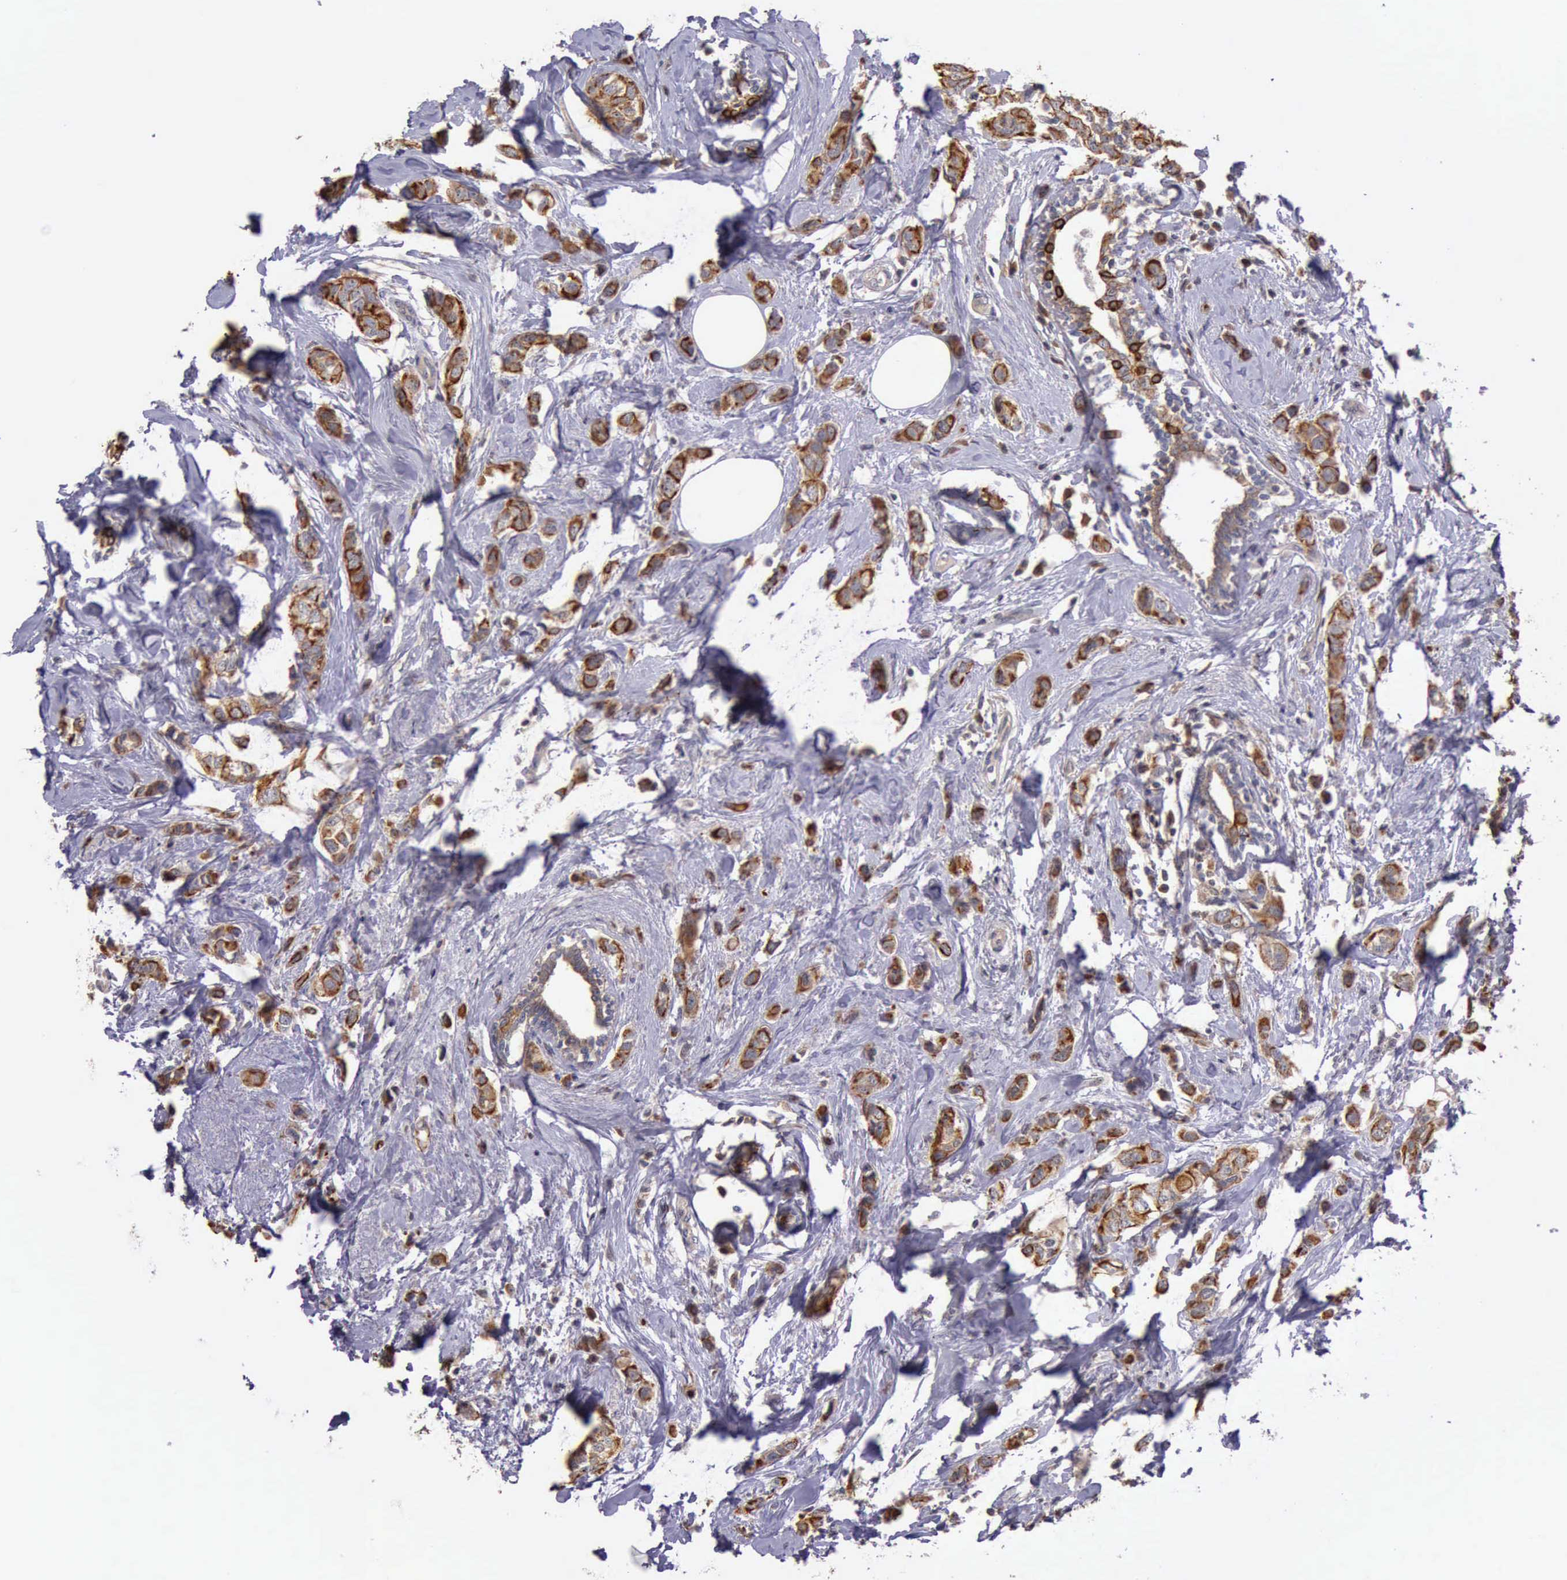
{"staining": {"intensity": "moderate", "quantity": ">75%", "location": "cytoplasmic/membranous"}, "tissue": "breast cancer", "cell_type": "Tumor cells", "image_type": "cancer", "snomed": [{"axis": "morphology", "description": "Normal tissue, NOS"}, {"axis": "morphology", "description": "Duct carcinoma"}, {"axis": "topography", "description": "Breast"}], "caption": "Tumor cells reveal medium levels of moderate cytoplasmic/membranous positivity in approximately >75% of cells in breast cancer (intraductal carcinoma). (IHC, brightfield microscopy, high magnification).", "gene": "RAB39B", "patient": {"sex": "female", "age": 50}}